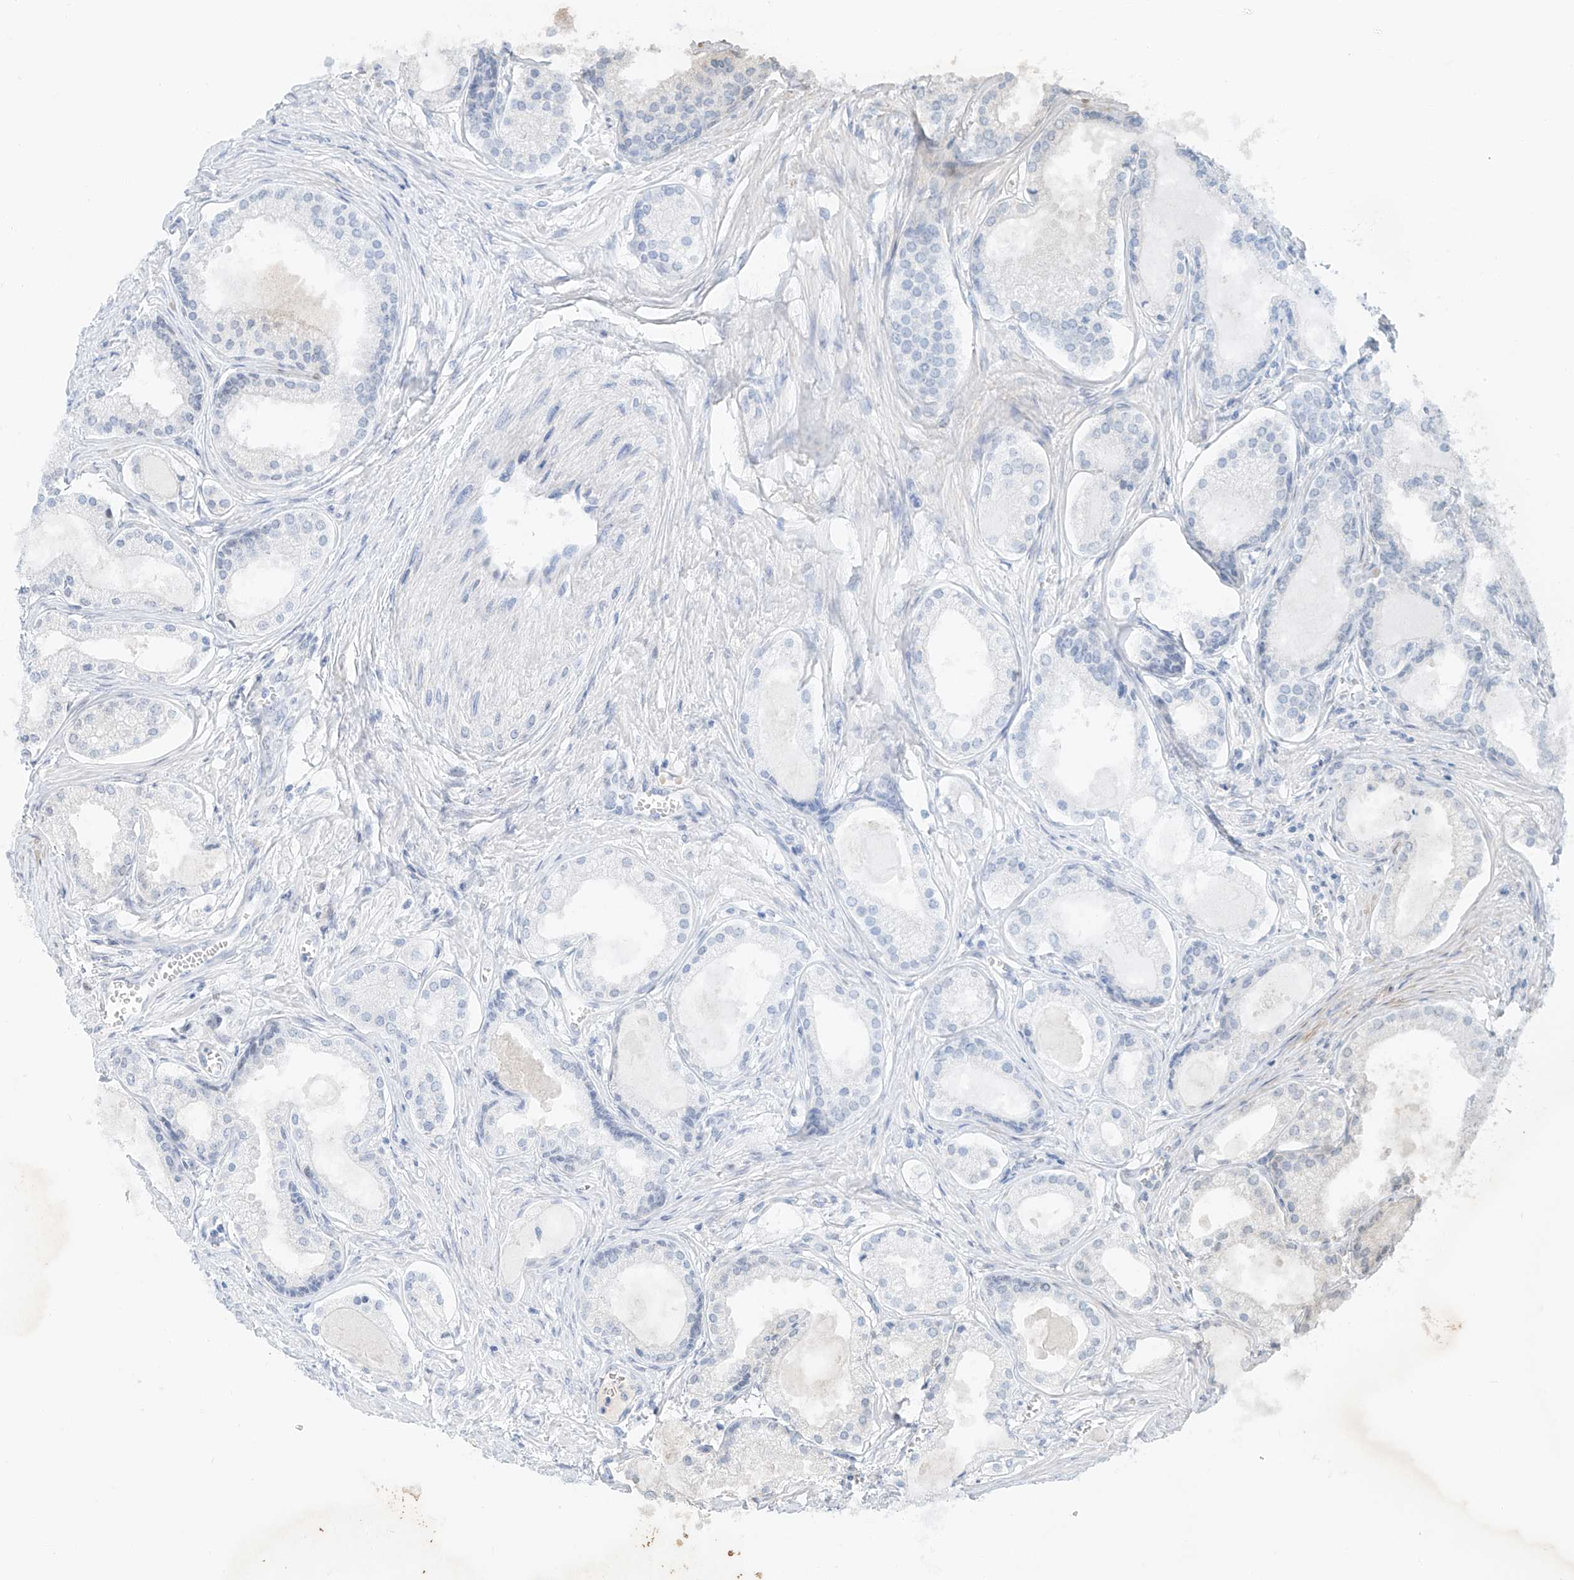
{"staining": {"intensity": "negative", "quantity": "none", "location": "none"}, "tissue": "prostate cancer", "cell_type": "Tumor cells", "image_type": "cancer", "snomed": [{"axis": "morphology", "description": "Adenocarcinoma, High grade"}, {"axis": "topography", "description": "Prostate"}], "caption": "An immunohistochemistry photomicrograph of prostate cancer (adenocarcinoma (high-grade)) is shown. There is no staining in tumor cells of prostate cancer (adenocarcinoma (high-grade)).", "gene": "CEP162", "patient": {"sex": "male", "age": 68}}